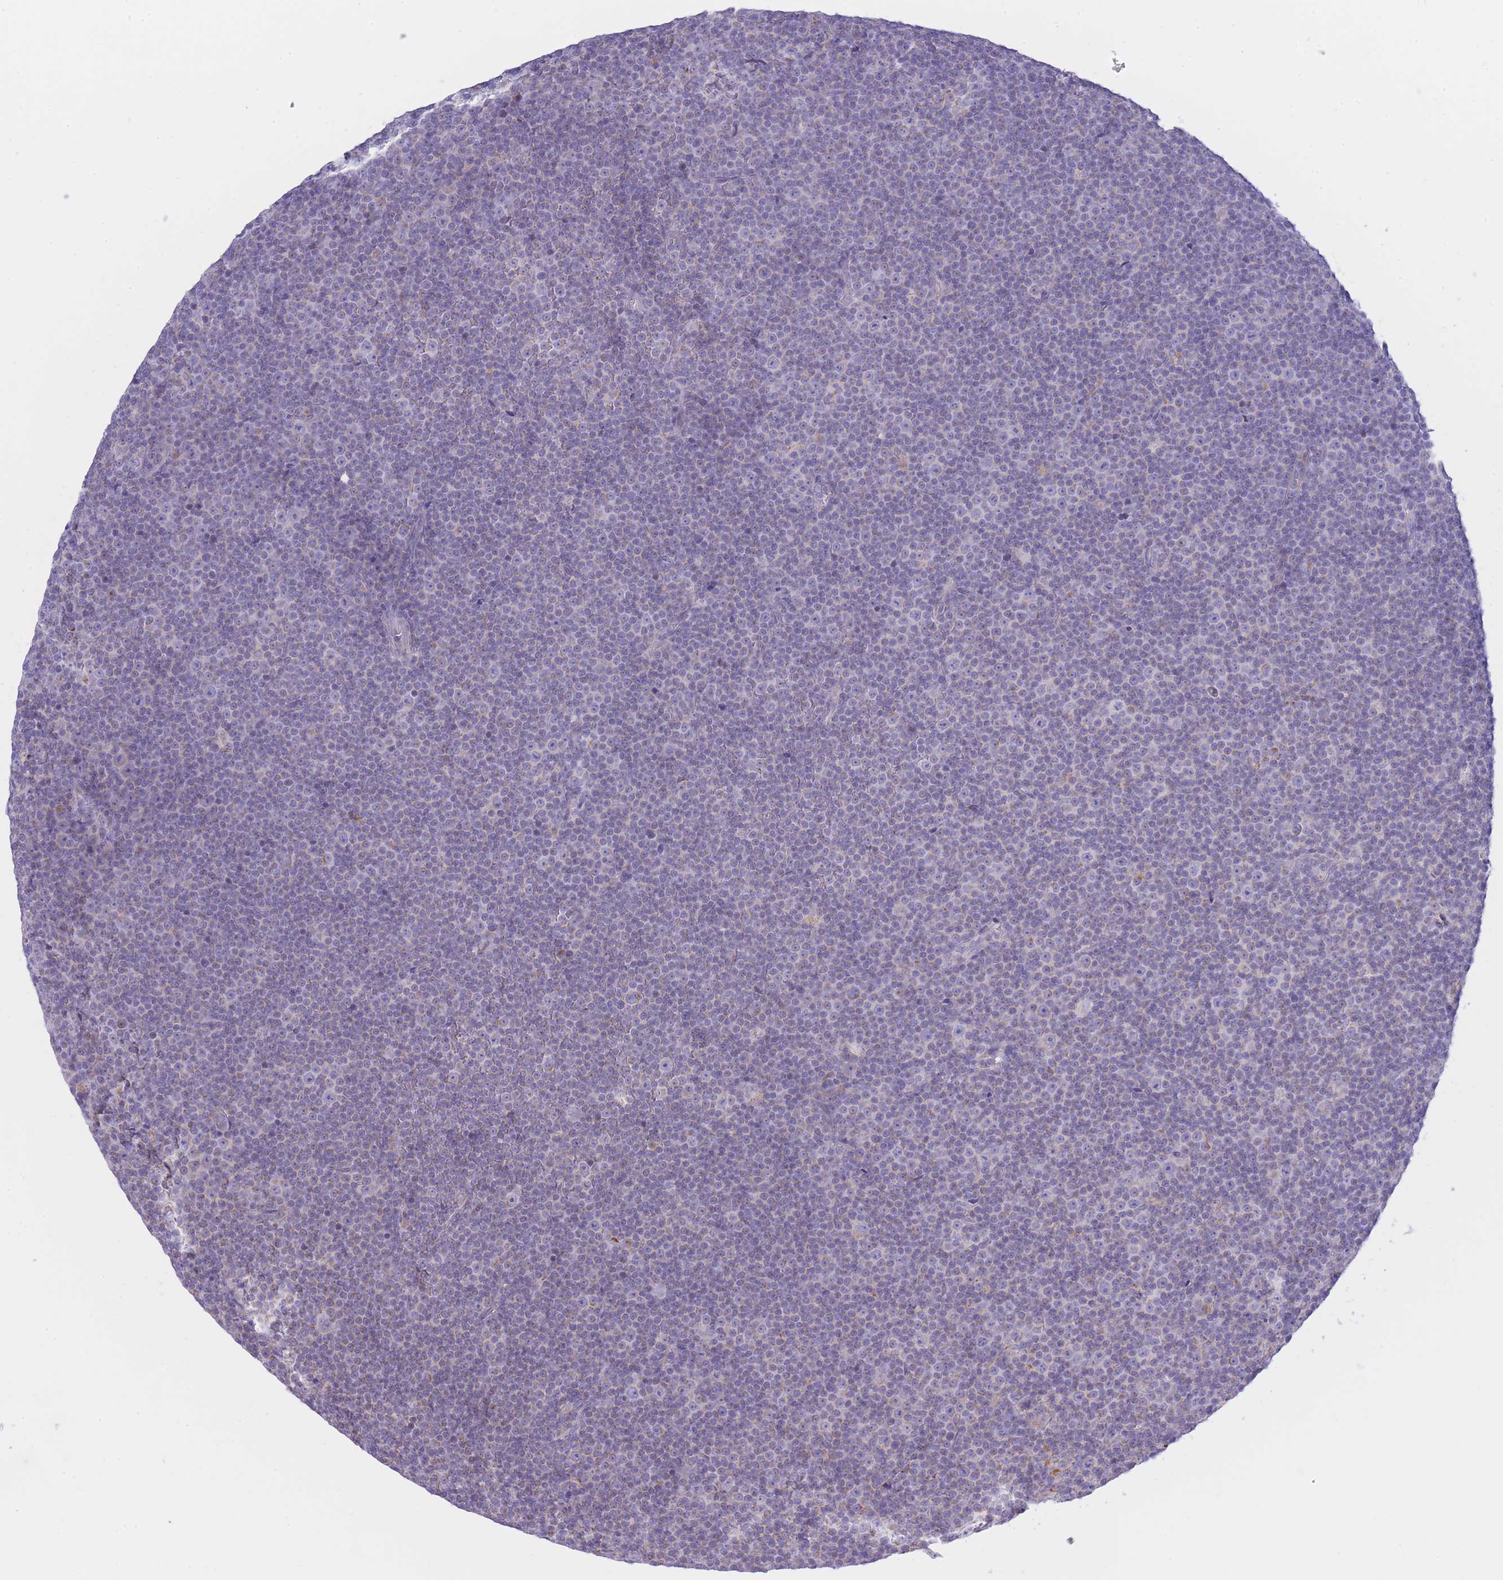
{"staining": {"intensity": "negative", "quantity": "none", "location": "none"}, "tissue": "lymphoma", "cell_type": "Tumor cells", "image_type": "cancer", "snomed": [{"axis": "morphology", "description": "Malignant lymphoma, non-Hodgkin's type, Low grade"}, {"axis": "topography", "description": "Lymph node"}], "caption": "A histopathology image of malignant lymphoma, non-Hodgkin's type (low-grade) stained for a protein exhibits no brown staining in tumor cells. The staining was performed using DAB to visualize the protein expression in brown, while the nuclei were stained in blue with hematoxylin (Magnification: 20x).", "gene": "NANP", "patient": {"sex": "female", "age": 67}}